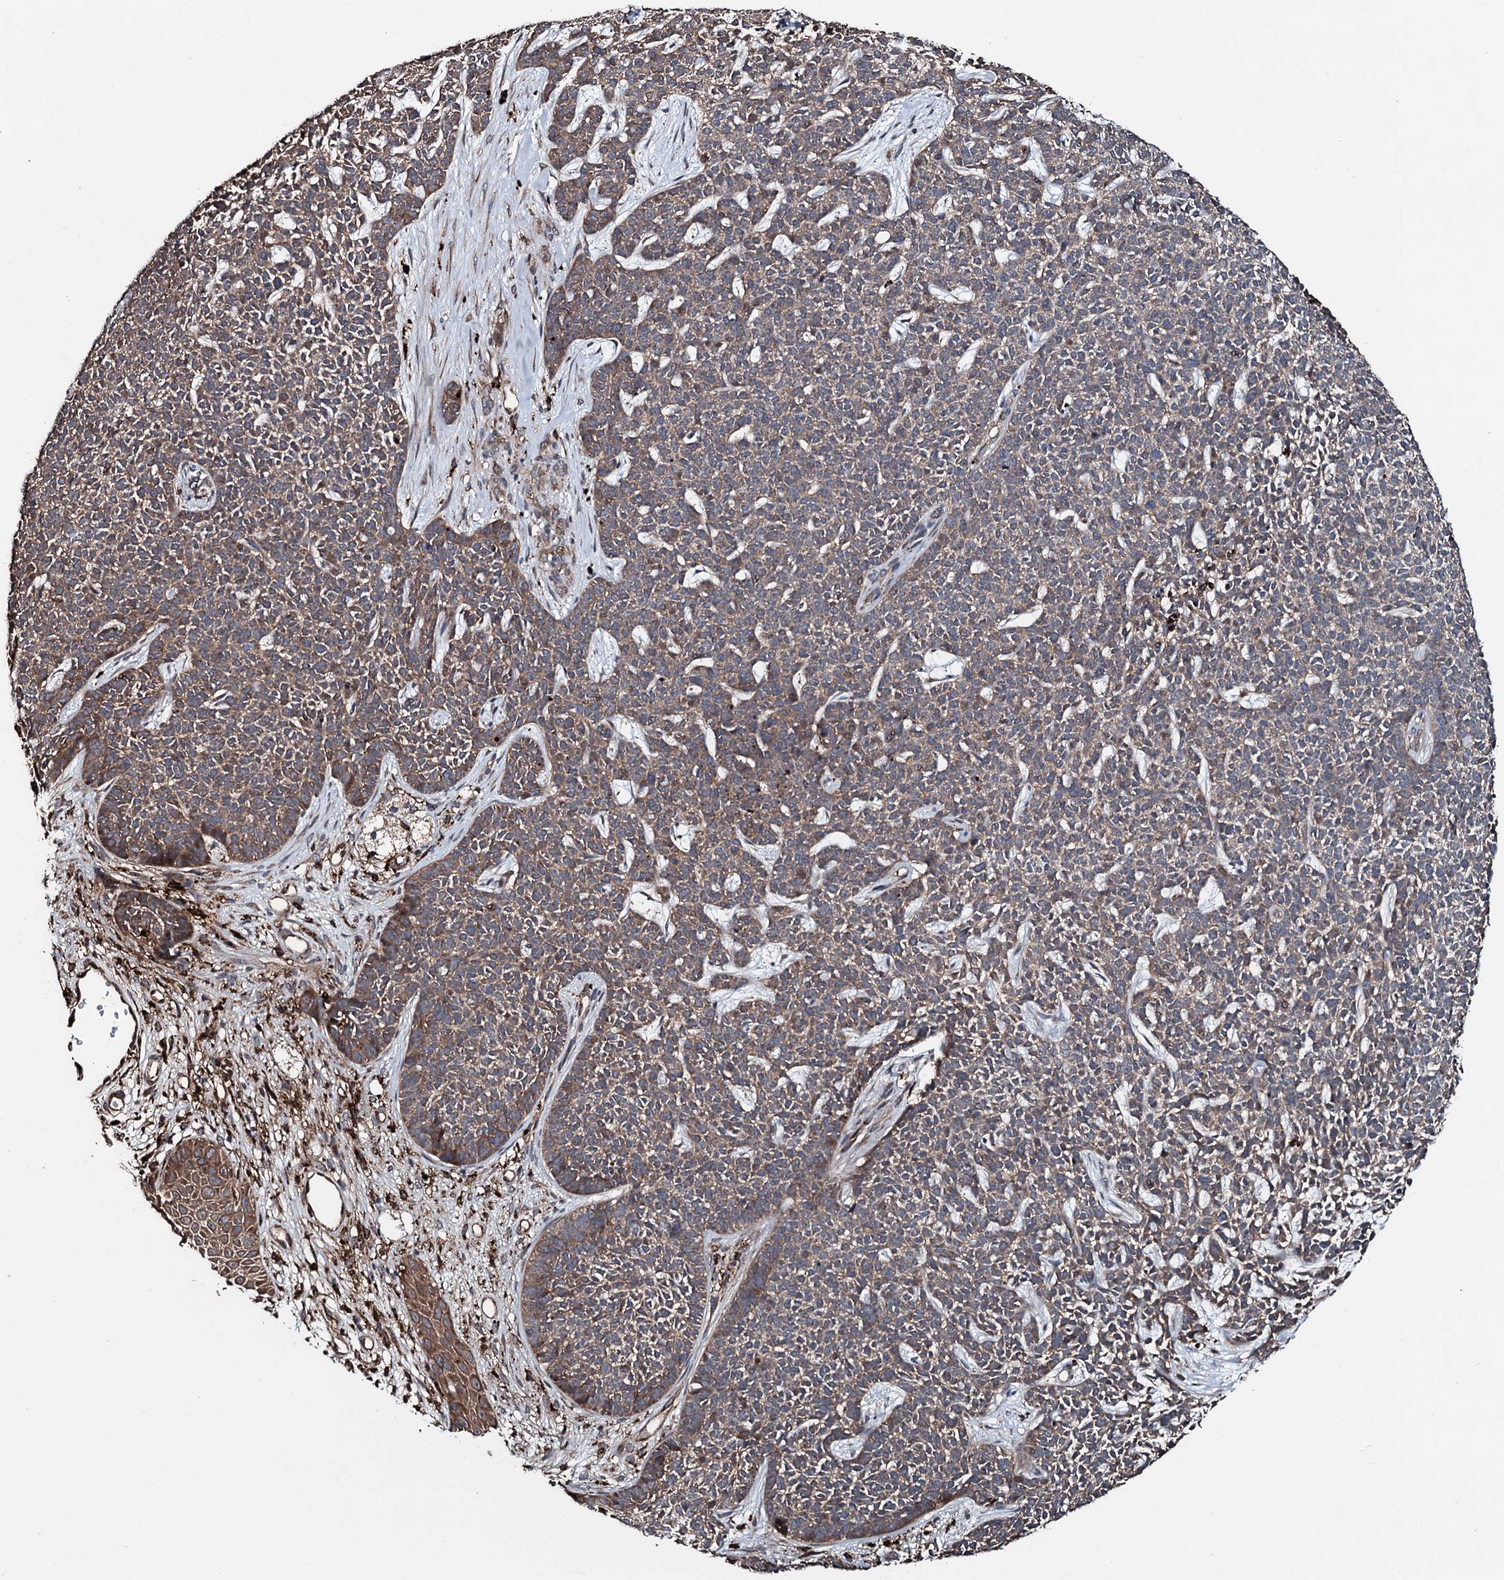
{"staining": {"intensity": "moderate", "quantity": ">75%", "location": "cytoplasmic/membranous"}, "tissue": "skin cancer", "cell_type": "Tumor cells", "image_type": "cancer", "snomed": [{"axis": "morphology", "description": "Basal cell carcinoma"}, {"axis": "topography", "description": "Skin"}], "caption": "Human skin cancer (basal cell carcinoma) stained with a protein marker demonstrates moderate staining in tumor cells.", "gene": "TPGS2", "patient": {"sex": "female", "age": 84}}